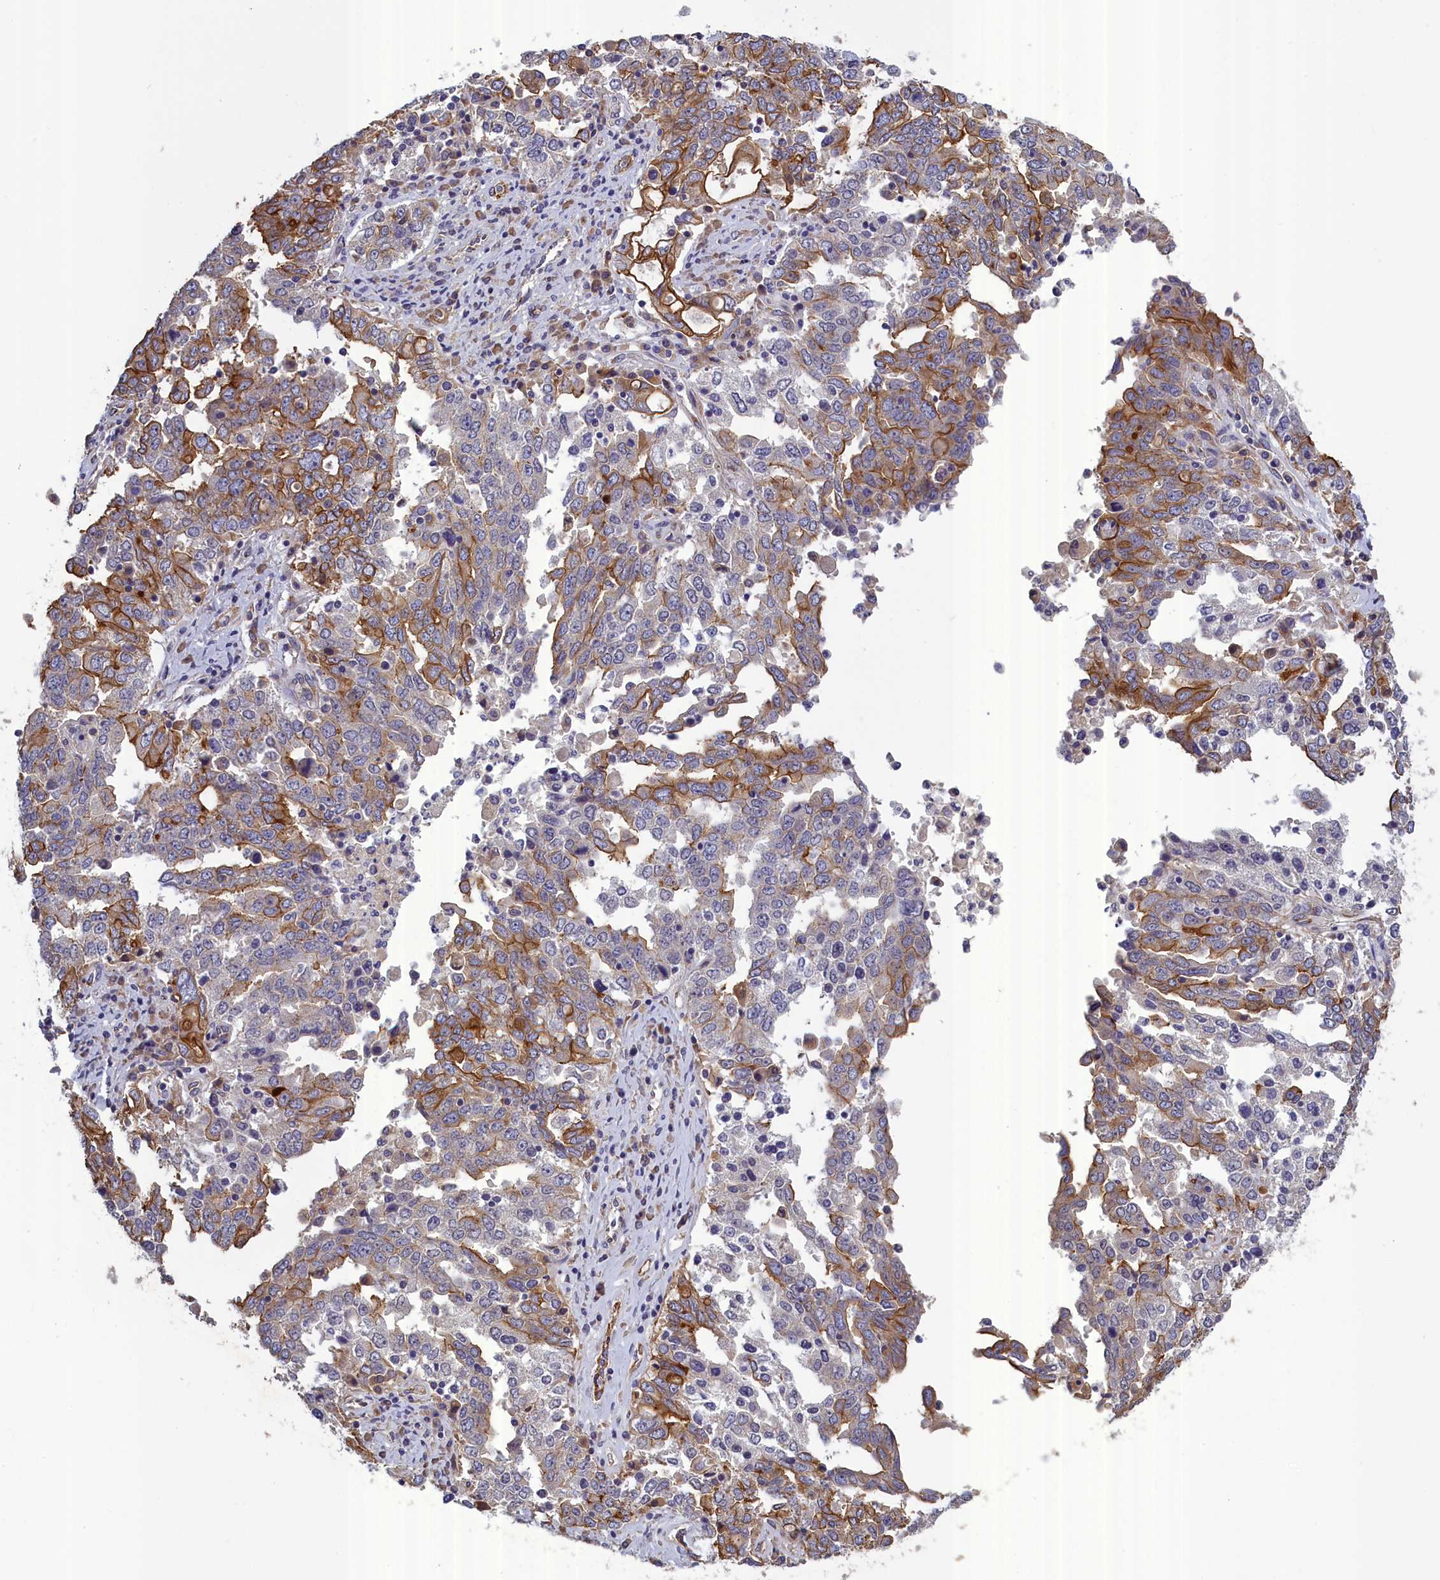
{"staining": {"intensity": "strong", "quantity": "<25%", "location": "cytoplasmic/membranous"}, "tissue": "ovarian cancer", "cell_type": "Tumor cells", "image_type": "cancer", "snomed": [{"axis": "morphology", "description": "Carcinoma, endometroid"}, {"axis": "topography", "description": "Ovary"}], "caption": "Immunohistochemistry (IHC) (DAB (3,3'-diaminobenzidine)) staining of ovarian endometroid carcinoma reveals strong cytoplasmic/membranous protein staining in approximately <25% of tumor cells. The protein of interest is stained brown, and the nuclei are stained in blue (DAB (3,3'-diaminobenzidine) IHC with brightfield microscopy, high magnification).", "gene": "COL19A1", "patient": {"sex": "female", "age": 62}}